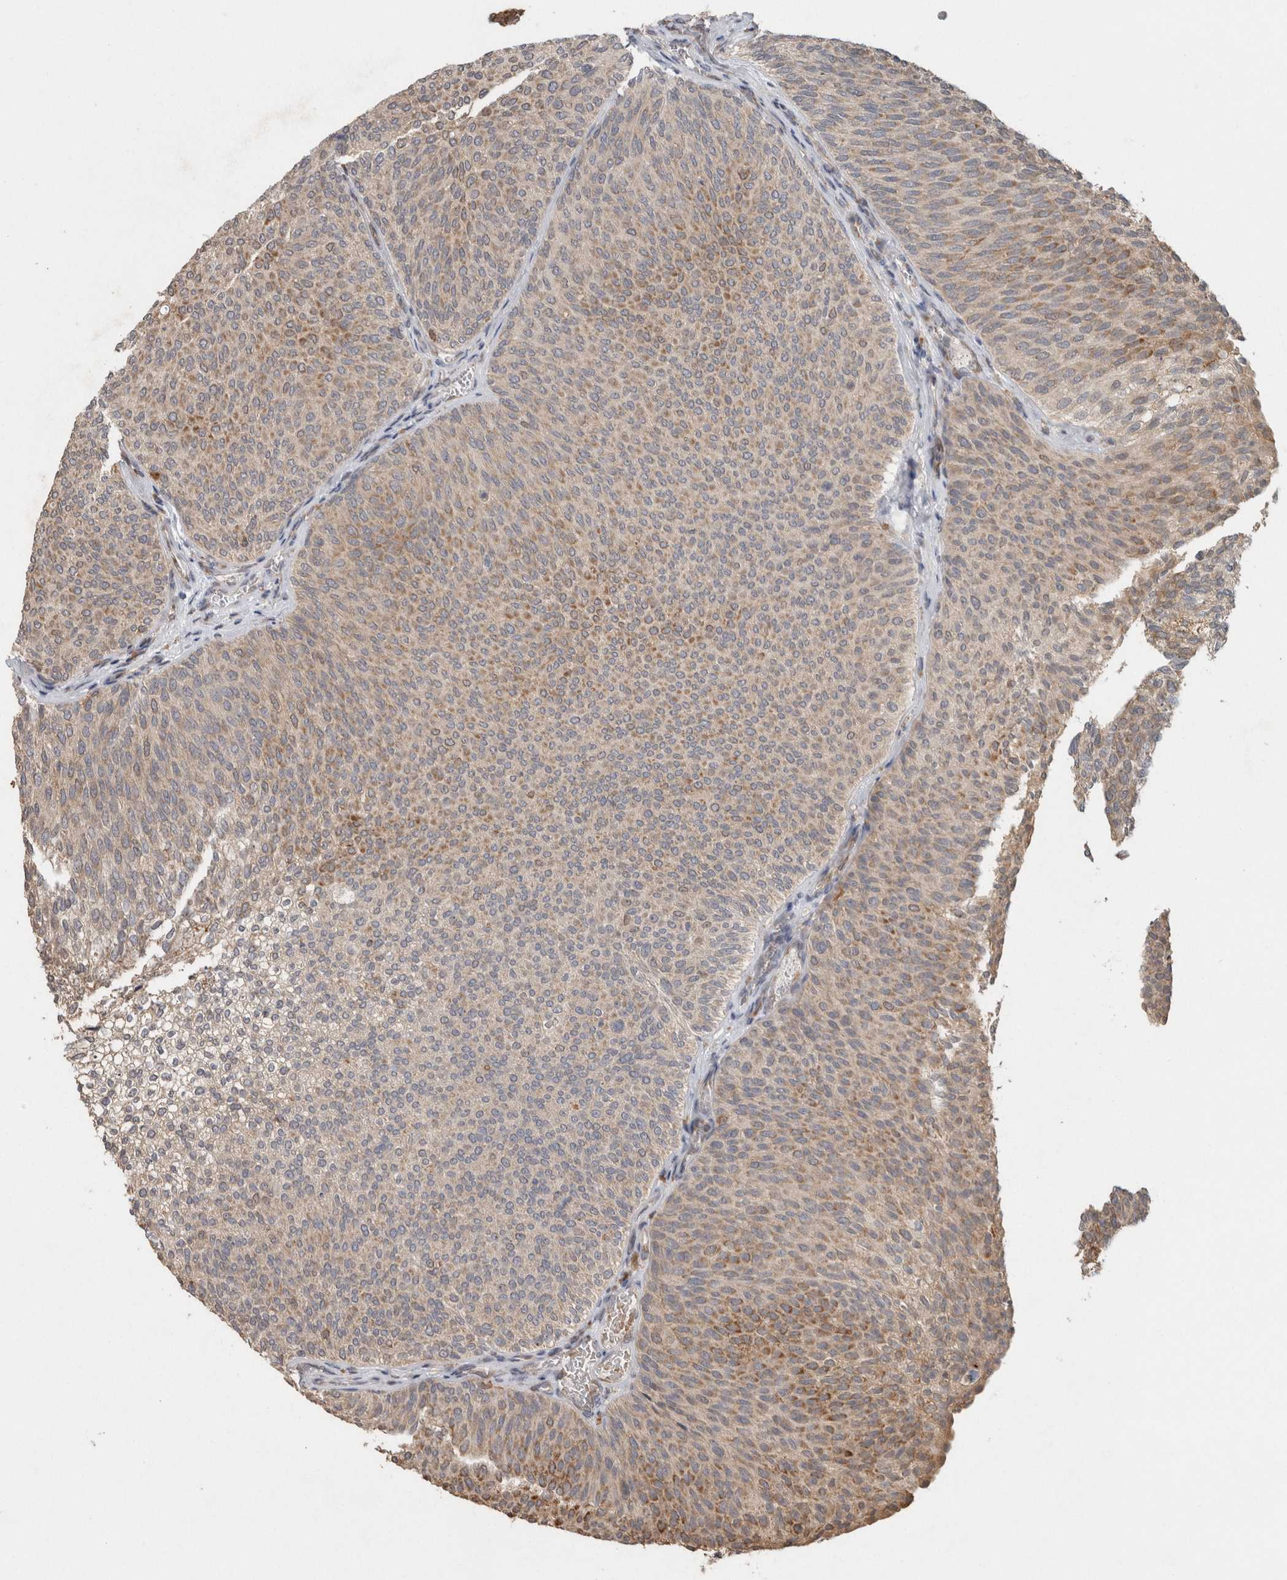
{"staining": {"intensity": "moderate", "quantity": ">75%", "location": "cytoplasmic/membranous"}, "tissue": "urothelial cancer", "cell_type": "Tumor cells", "image_type": "cancer", "snomed": [{"axis": "morphology", "description": "Urothelial carcinoma, Low grade"}, {"axis": "topography", "description": "Urinary bladder"}], "caption": "Protein staining of low-grade urothelial carcinoma tissue demonstrates moderate cytoplasmic/membranous staining in approximately >75% of tumor cells.", "gene": "ADGRL3", "patient": {"sex": "female", "age": 79}}